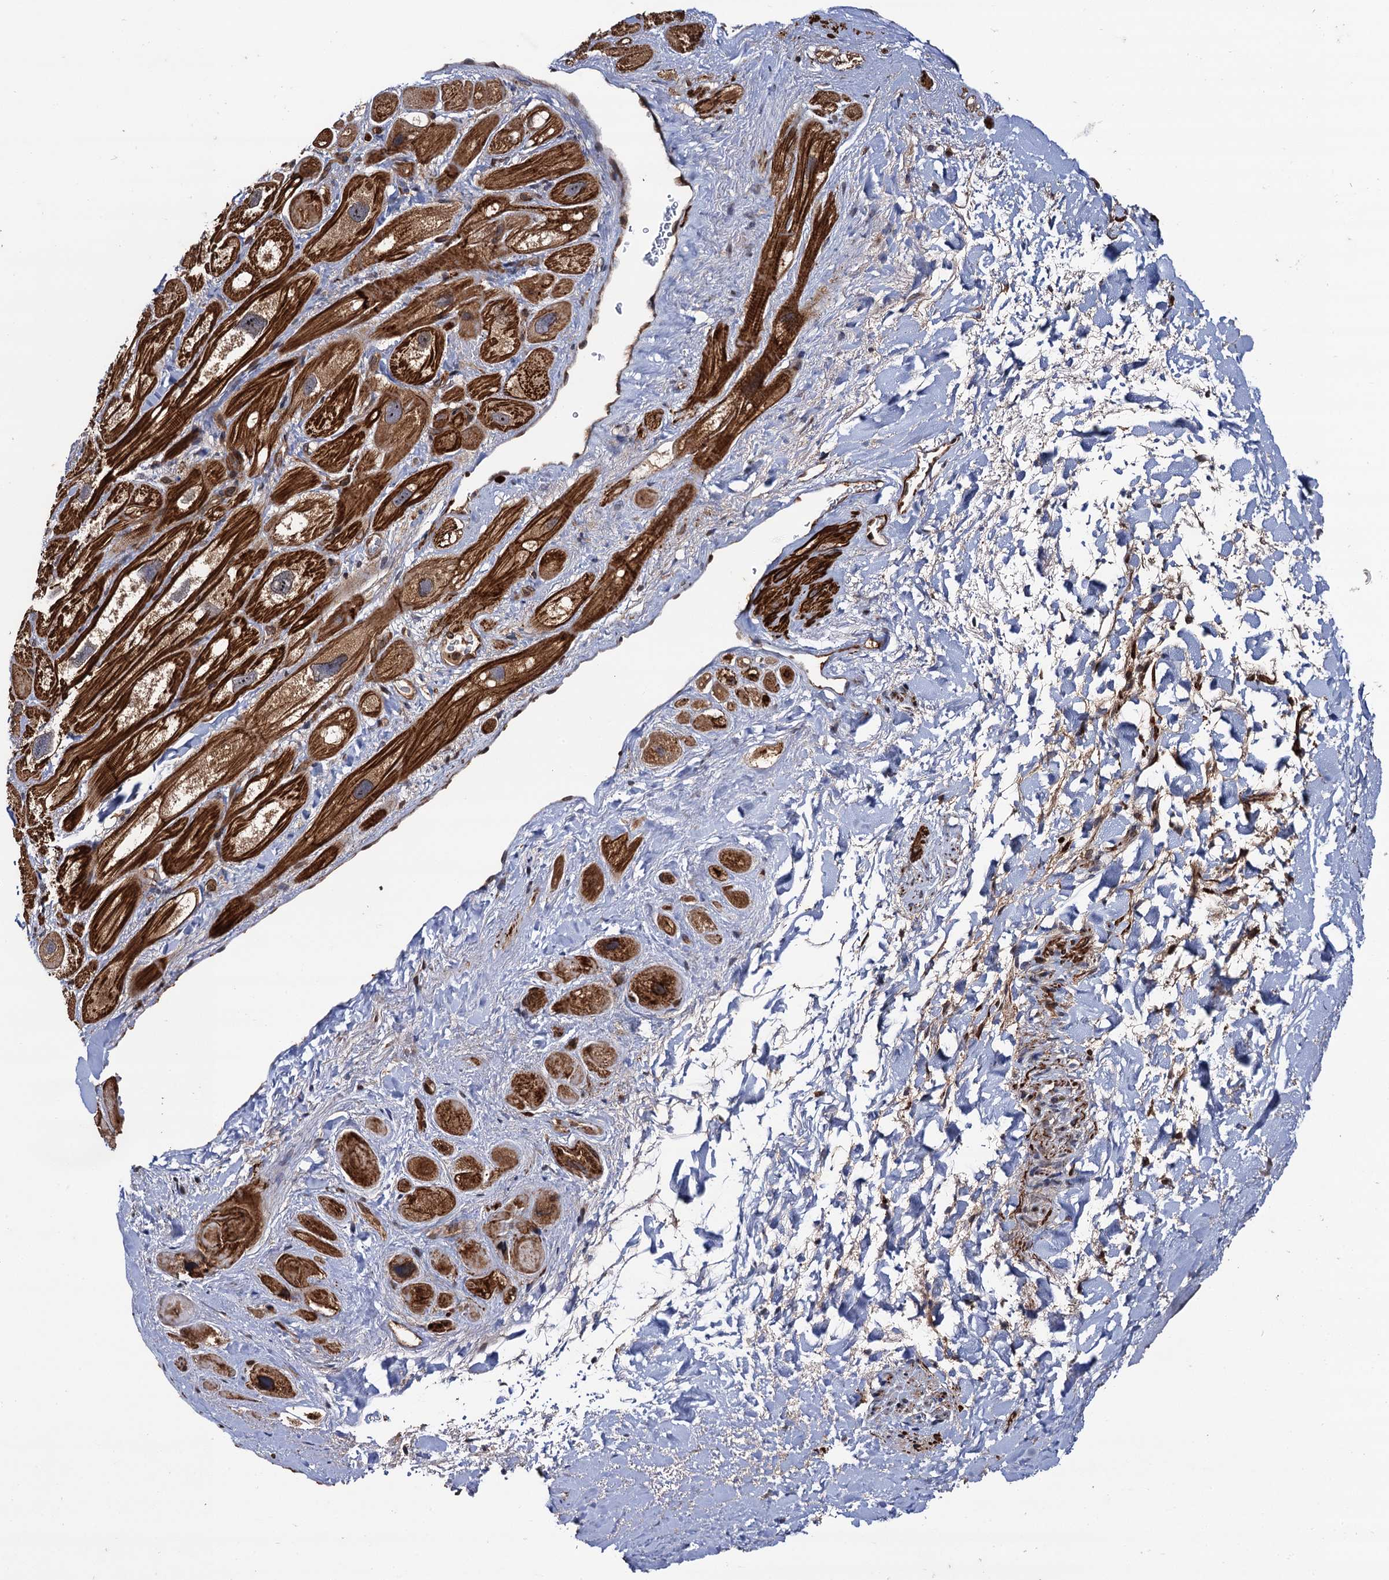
{"staining": {"intensity": "strong", "quantity": ">75%", "location": "cytoplasmic/membranous"}, "tissue": "heart muscle", "cell_type": "Cardiomyocytes", "image_type": "normal", "snomed": [{"axis": "morphology", "description": "Normal tissue, NOS"}, {"axis": "topography", "description": "Heart"}], "caption": "Heart muscle stained with a brown dye displays strong cytoplasmic/membranous positive staining in about >75% of cardiomyocytes.", "gene": "BORA", "patient": {"sex": "male", "age": 49}}